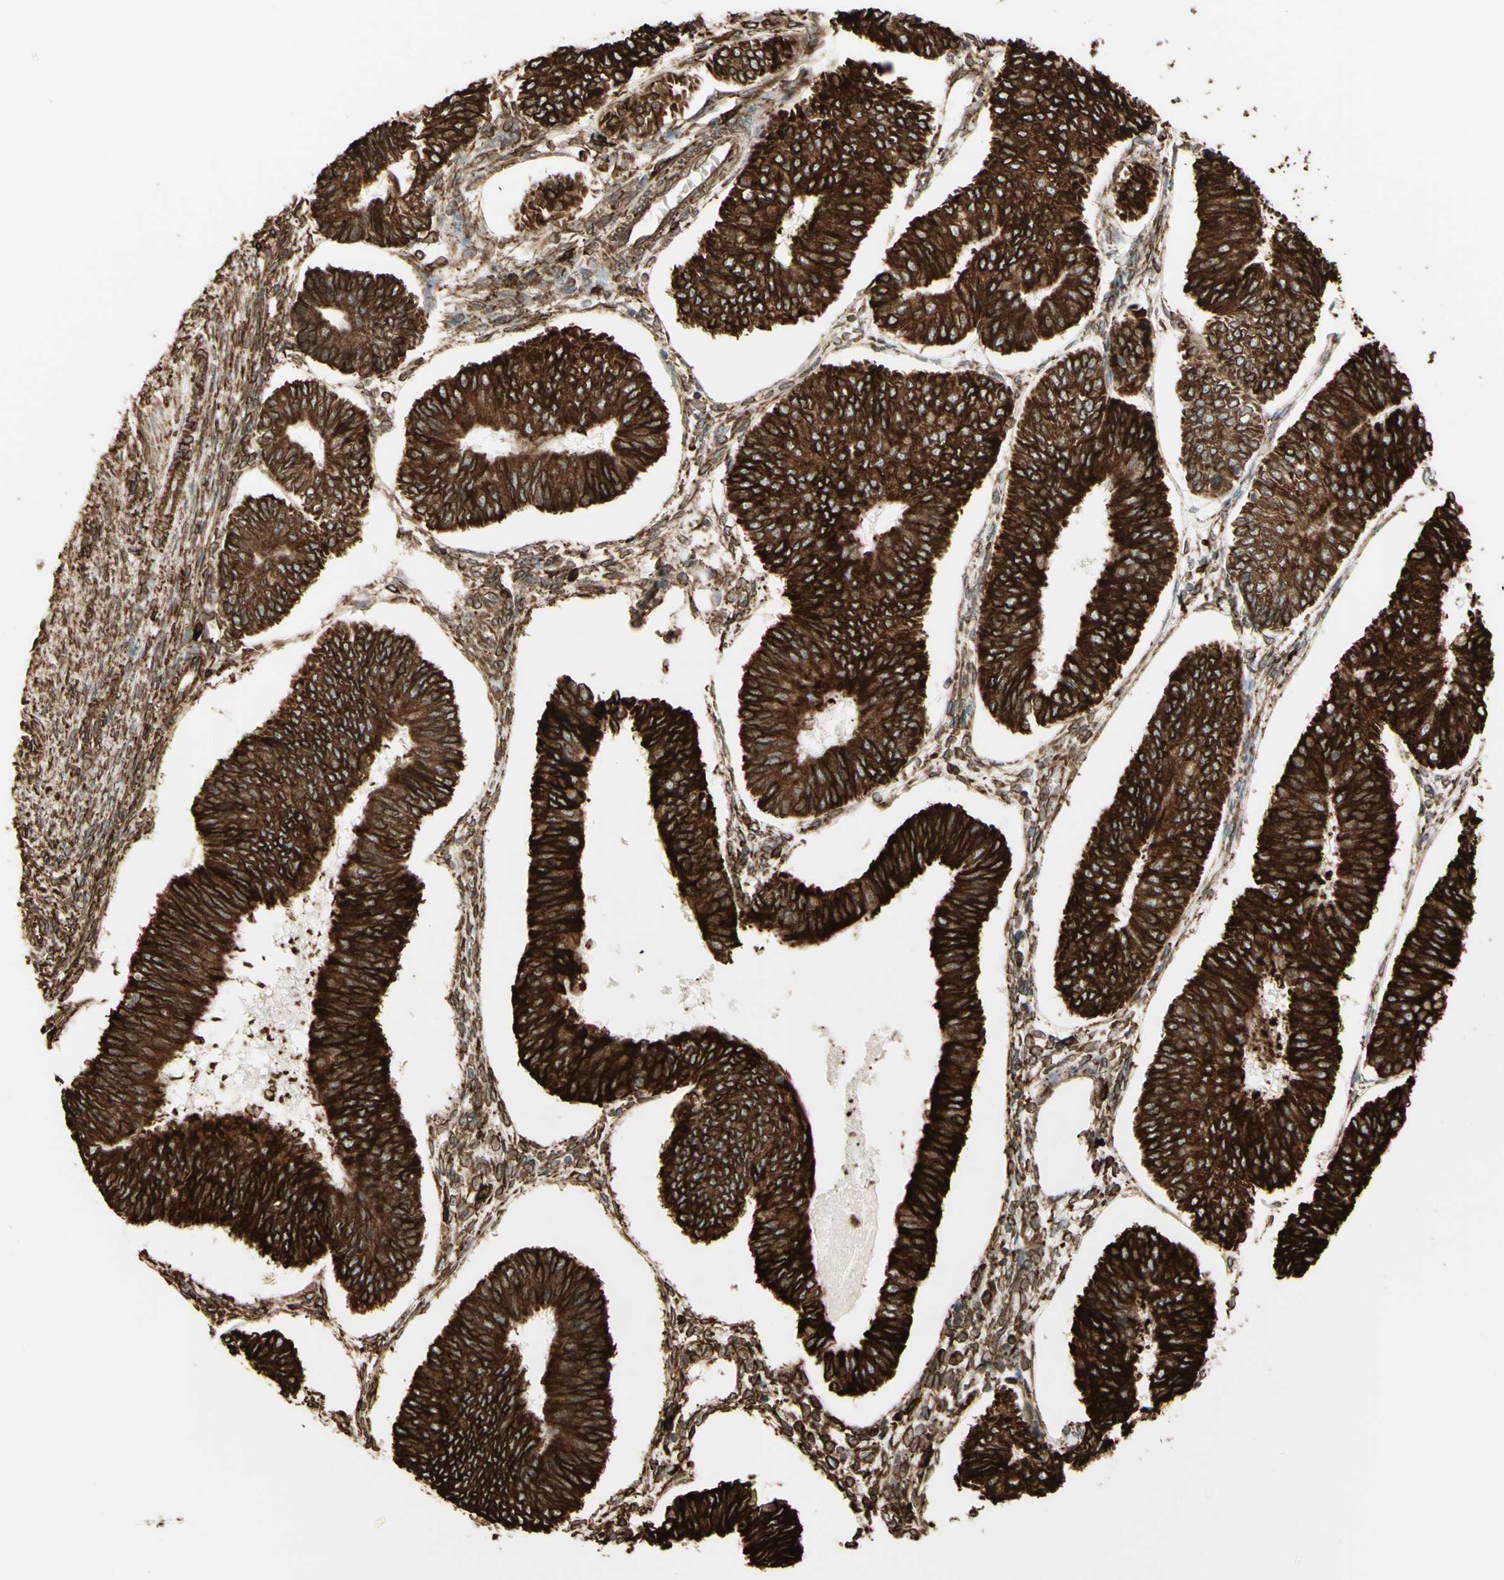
{"staining": {"intensity": "strong", "quantity": ">75%", "location": "cytoplasmic/membranous"}, "tissue": "endometrial cancer", "cell_type": "Tumor cells", "image_type": "cancer", "snomed": [{"axis": "morphology", "description": "Adenocarcinoma, NOS"}, {"axis": "topography", "description": "Endometrium"}], "caption": "Immunohistochemical staining of human endometrial adenocarcinoma displays high levels of strong cytoplasmic/membranous positivity in about >75% of tumor cells. (Stains: DAB (3,3'-diaminobenzidine) in brown, nuclei in blue, Microscopy: brightfield microscopy at high magnification).", "gene": "CANX", "patient": {"sex": "female", "age": 58}}